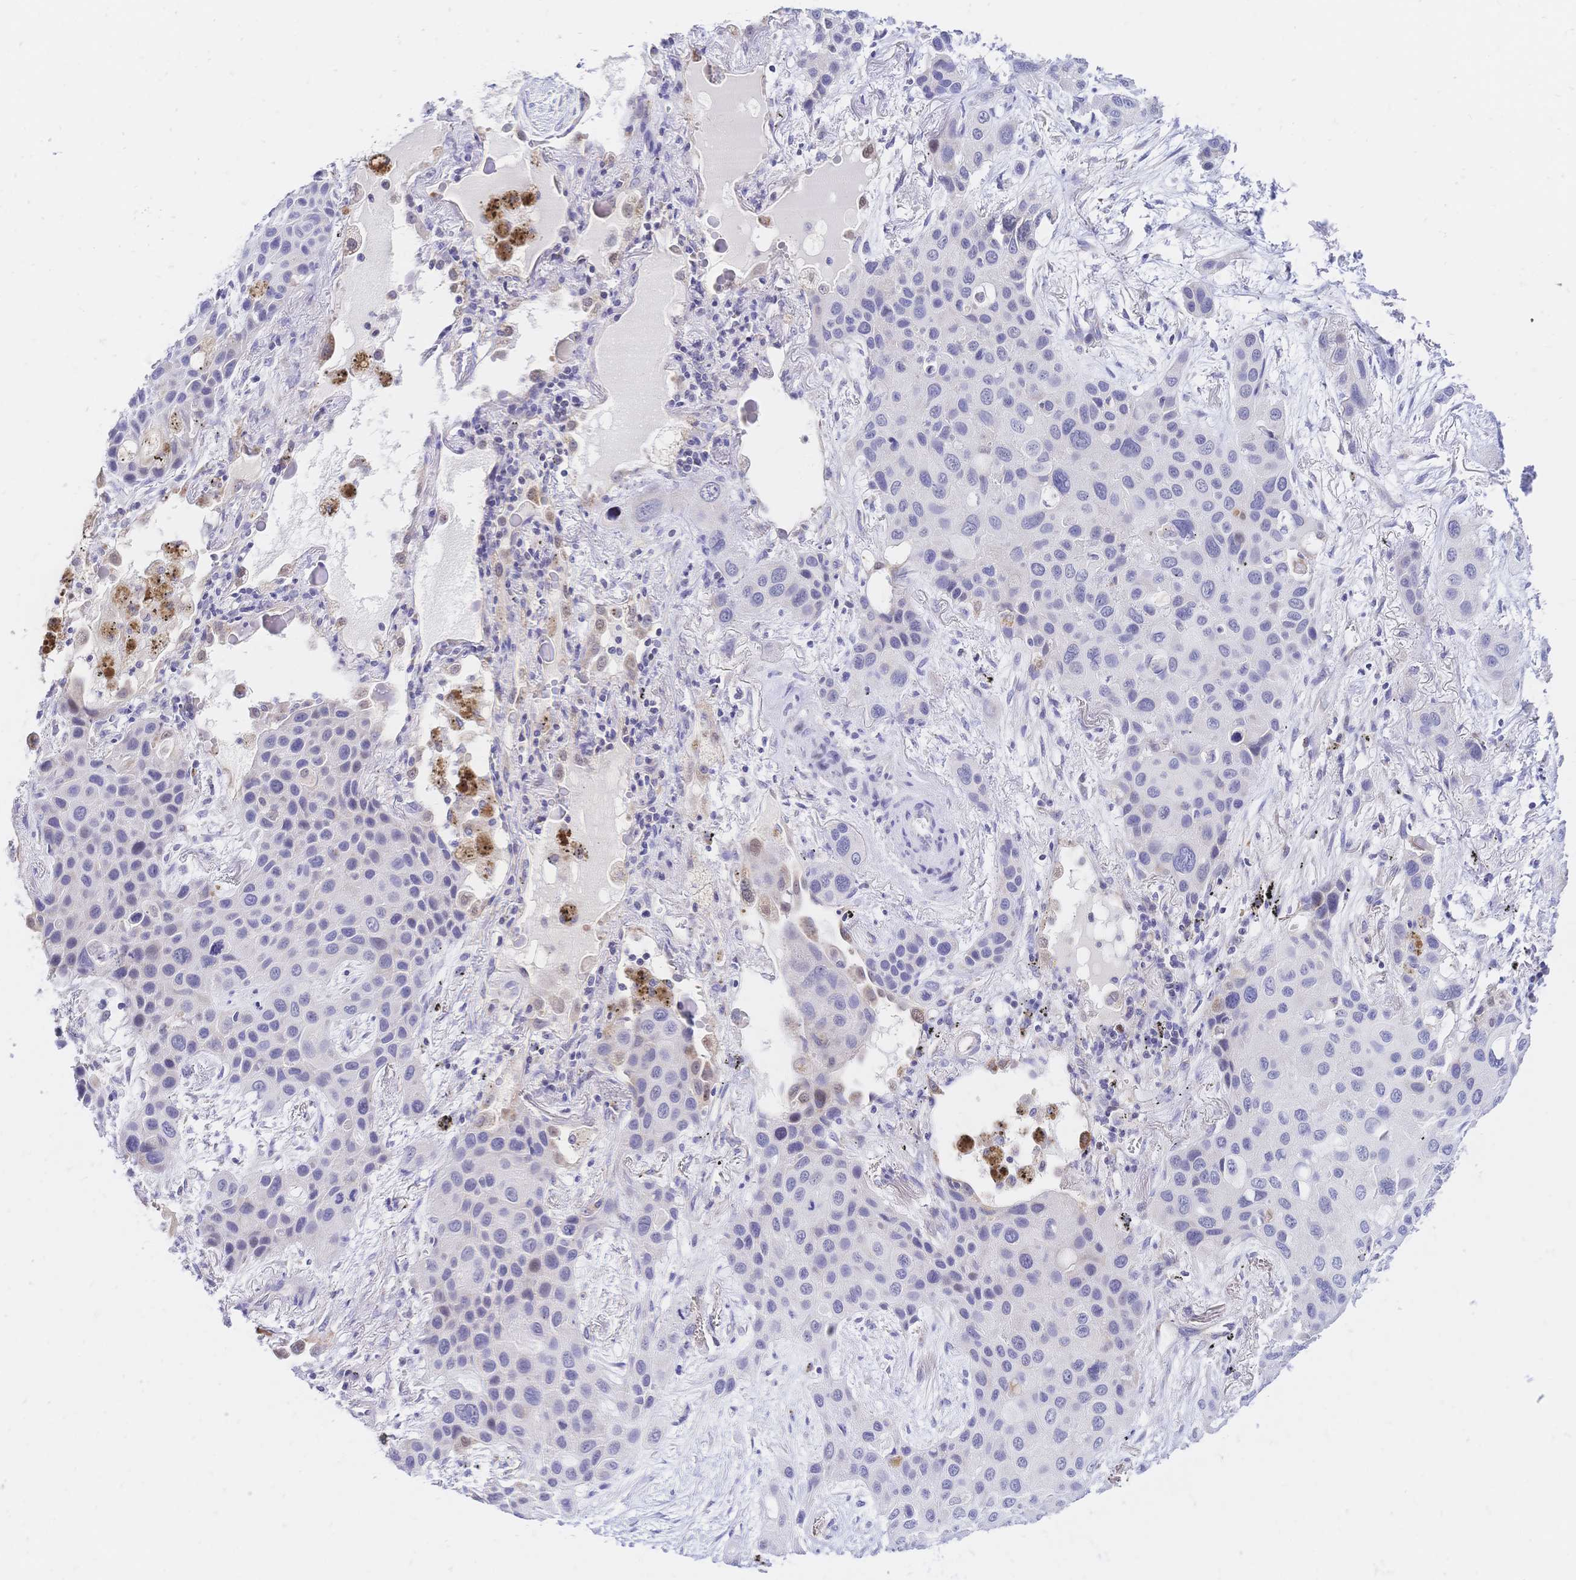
{"staining": {"intensity": "negative", "quantity": "none", "location": "none"}, "tissue": "lung cancer", "cell_type": "Tumor cells", "image_type": "cancer", "snomed": [{"axis": "morphology", "description": "Squamous cell carcinoma, NOS"}, {"axis": "morphology", "description": "Squamous cell carcinoma, metastatic, NOS"}, {"axis": "topography", "description": "Lung"}], "caption": "Tumor cells show no significant protein staining in lung cancer (squamous cell carcinoma). (DAB IHC visualized using brightfield microscopy, high magnification).", "gene": "CLEC18B", "patient": {"sex": "male", "age": 59}}